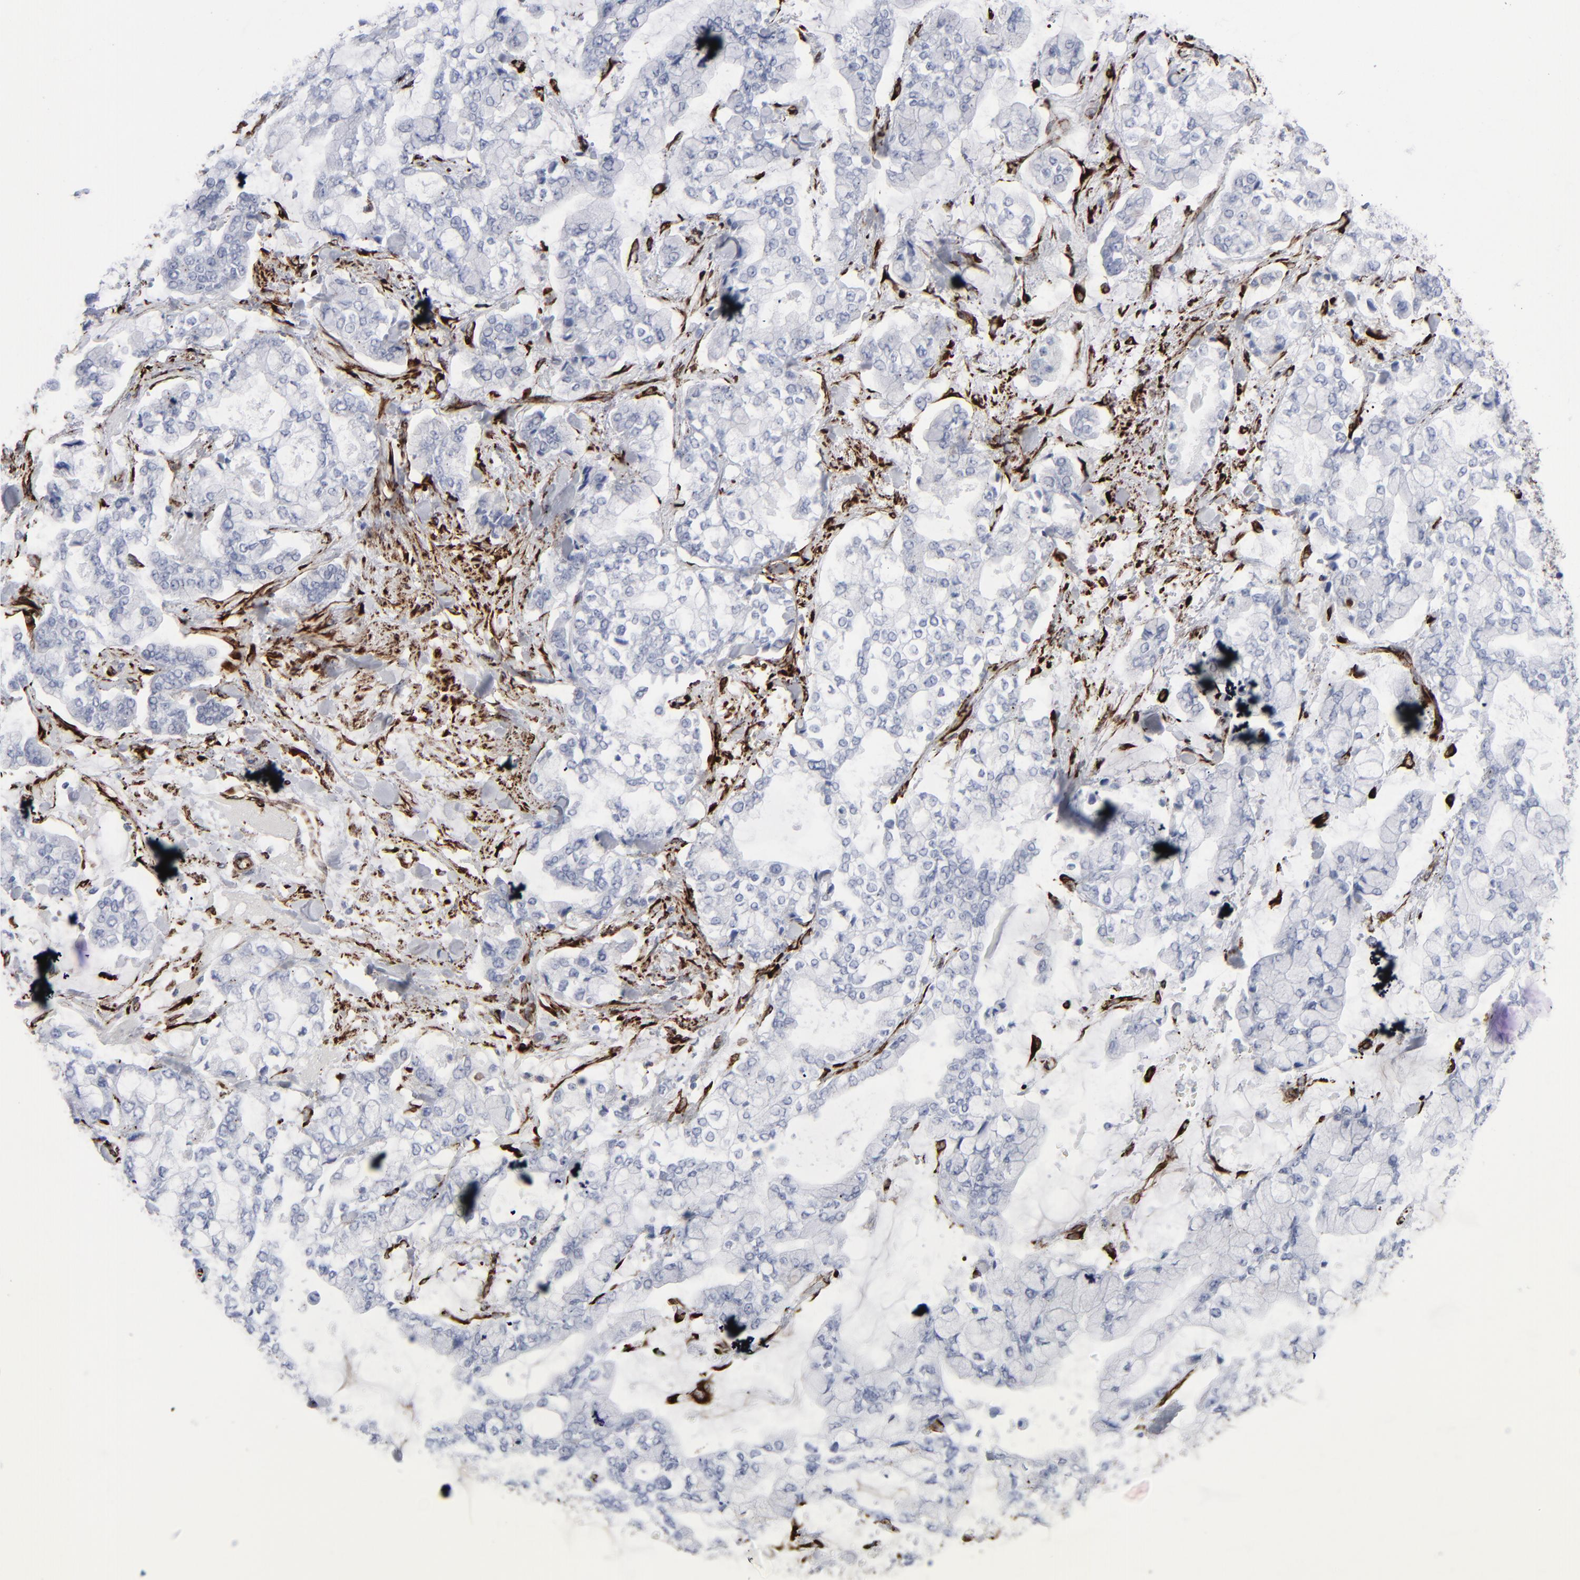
{"staining": {"intensity": "negative", "quantity": "none", "location": "none"}, "tissue": "stomach cancer", "cell_type": "Tumor cells", "image_type": "cancer", "snomed": [{"axis": "morphology", "description": "Normal tissue, NOS"}, {"axis": "morphology", "description": "Adenocarcinoma, NOS"}, {"axis": "topography", "description": "Stomach, upper"}, {"axis": "topography", "description": "Stomach"}], "caption": "IHC micrograph of stomach cancer (adenocarcinoma) stained for a protein (brown), which reveals no staining in tumor cells.", "gene": "SPARC", "patient": {"sex": "male", "age": 76}}